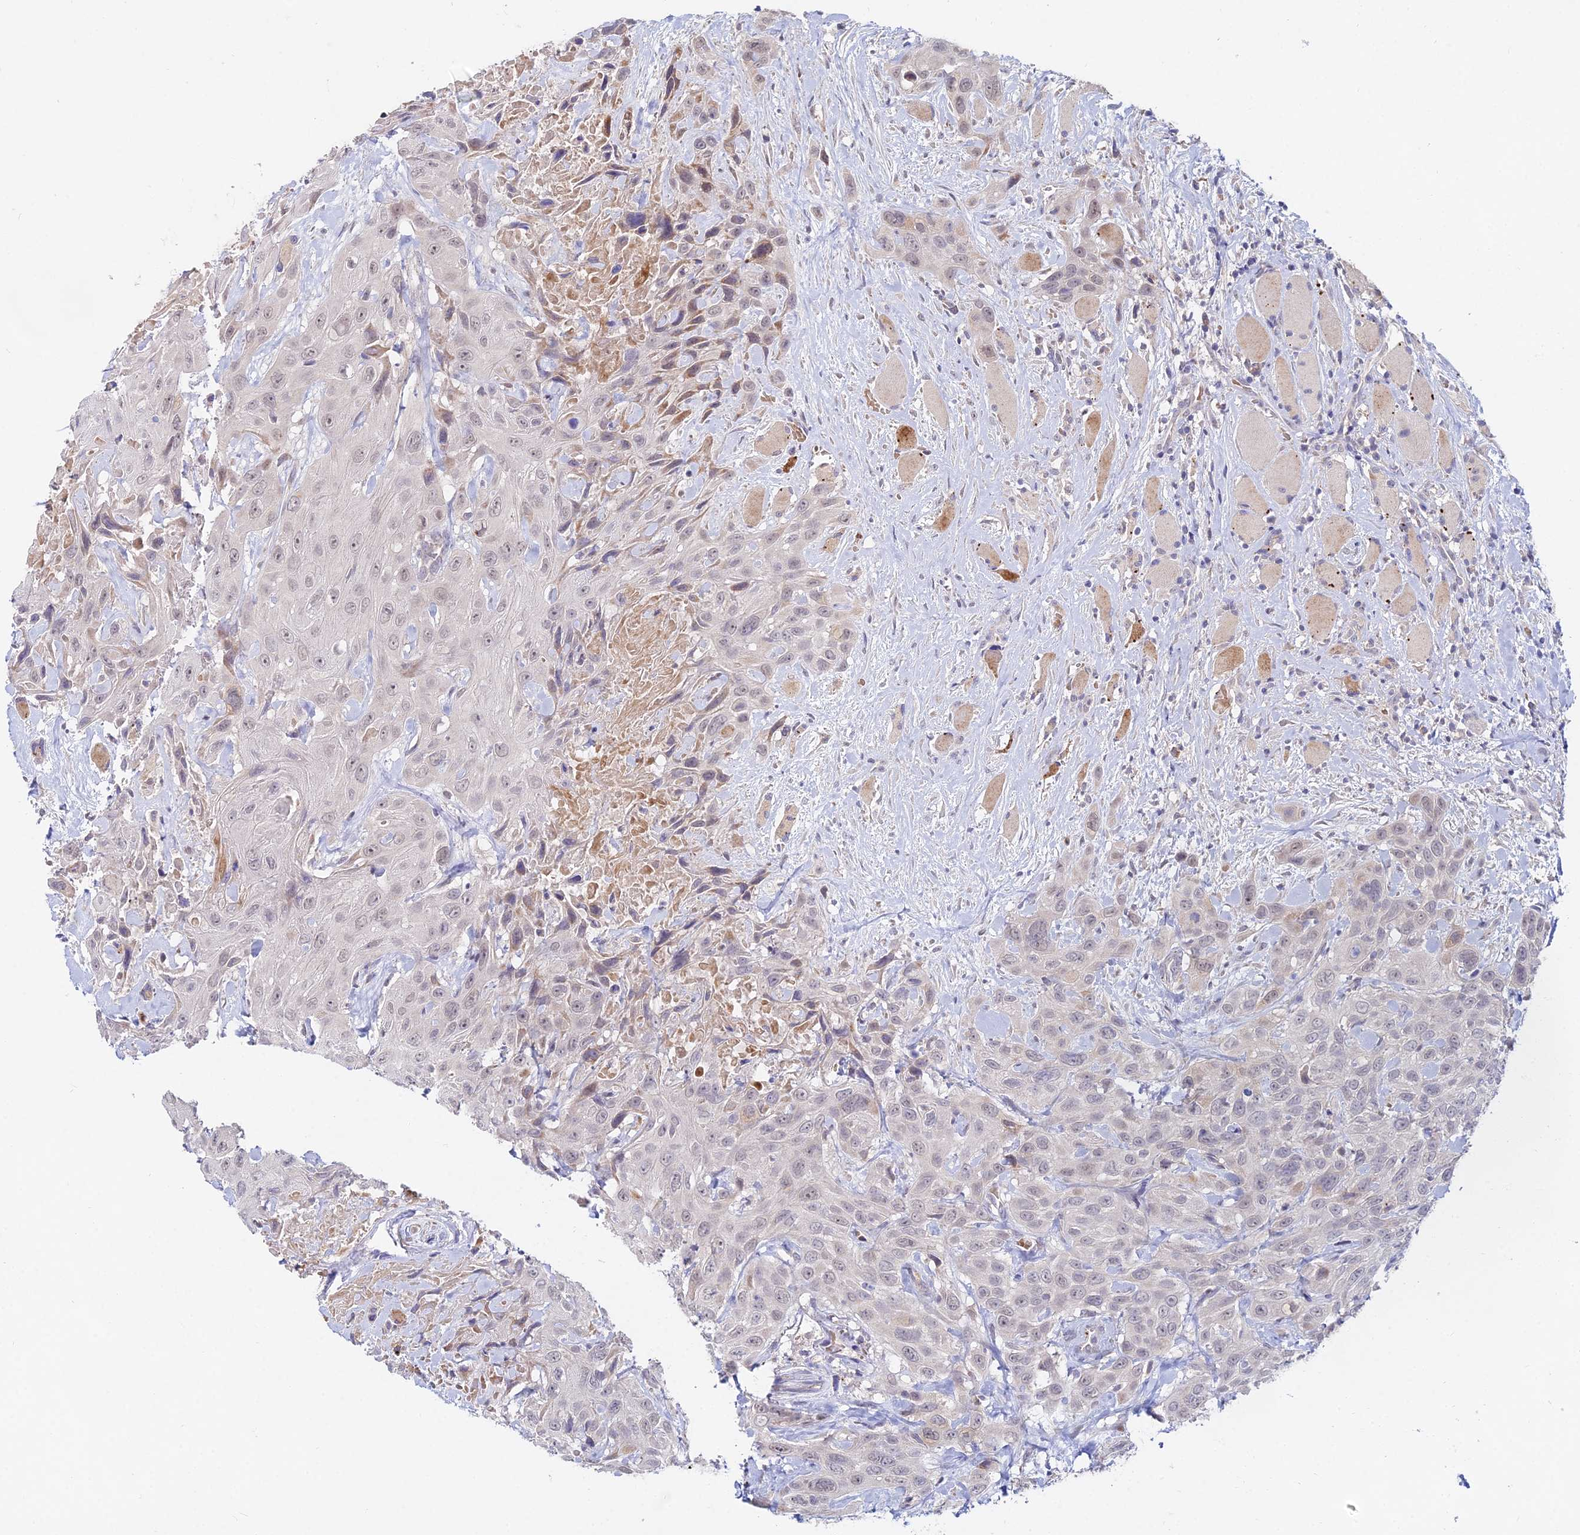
{"staining": {"intensity": "weak", "quantity": "25%-75%", "location": "nuclear"}, "tissue": "head and neck cancer", "cell_type": "Tumor cells", "image_type": "cancer", "snomed": [{"axis": "morphology", "description": "Squamous cell carcinoma, NOS"}, {"axis": "topography", "description": "Head-Neck"}], "caption": "A brown stain labels weak nuclear expression of a protein in squamous cell carcinoma (head and neck) tumor cells.", "gene": "WDR43", "patient": {"sex": "male", "age": 81}}